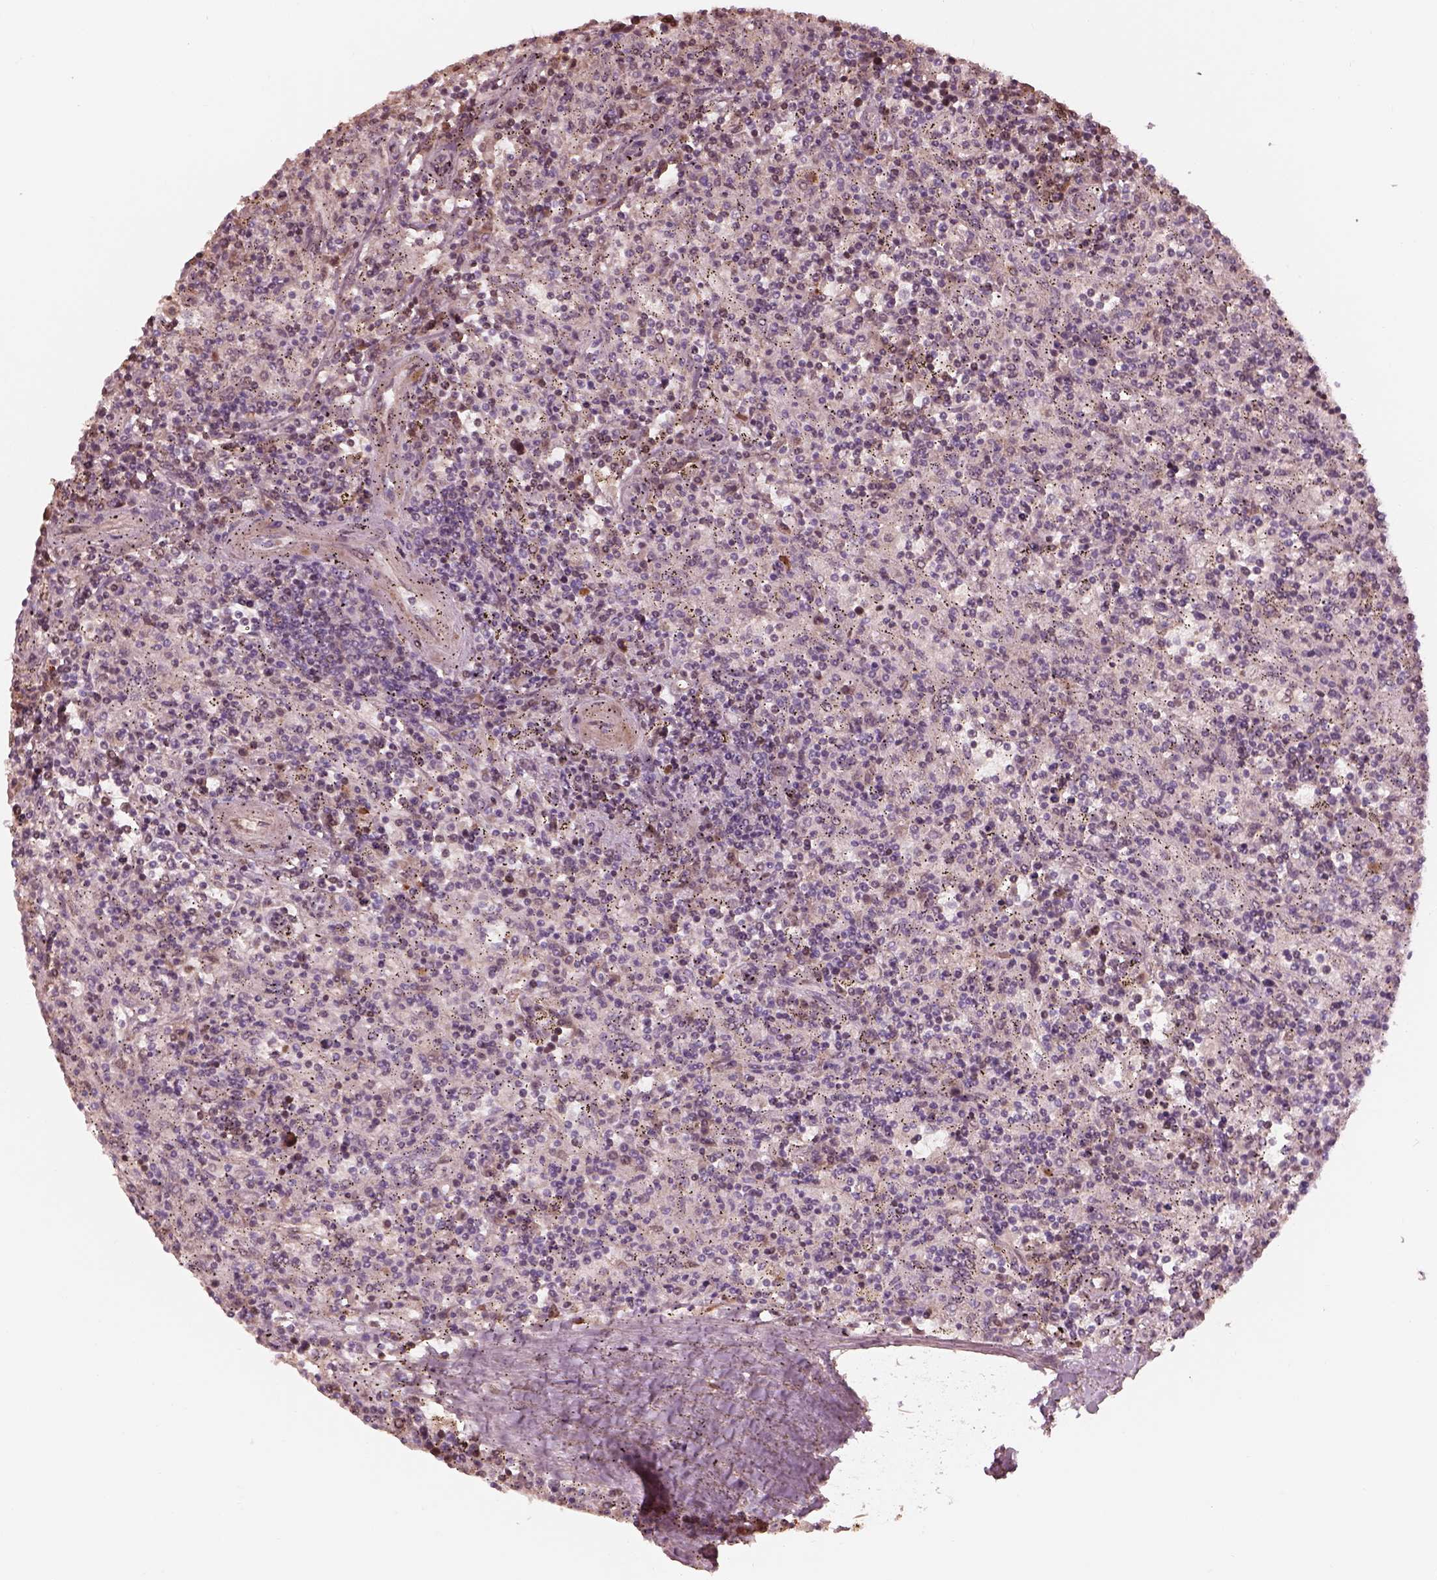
{"staining": {"intensity": "weak", "quantity": "<25%", "location": "cytoplasmic/membranous"}, "tissue": "lymphoma", "cell_type": "Tumor cells", "image_type": "cancer", "snomed": [{"axis": "morphology", "description": "Malignant lymphoma, non-Hodgkin's type, Low grade"}, {"axis": "topography", "description": "Spleen"}], "caption": "Image shows no significant protein staining in tumor cells of lymphoma.", "gene": "ANKLE1", "patient": {"sex": "male", "age": 62}}